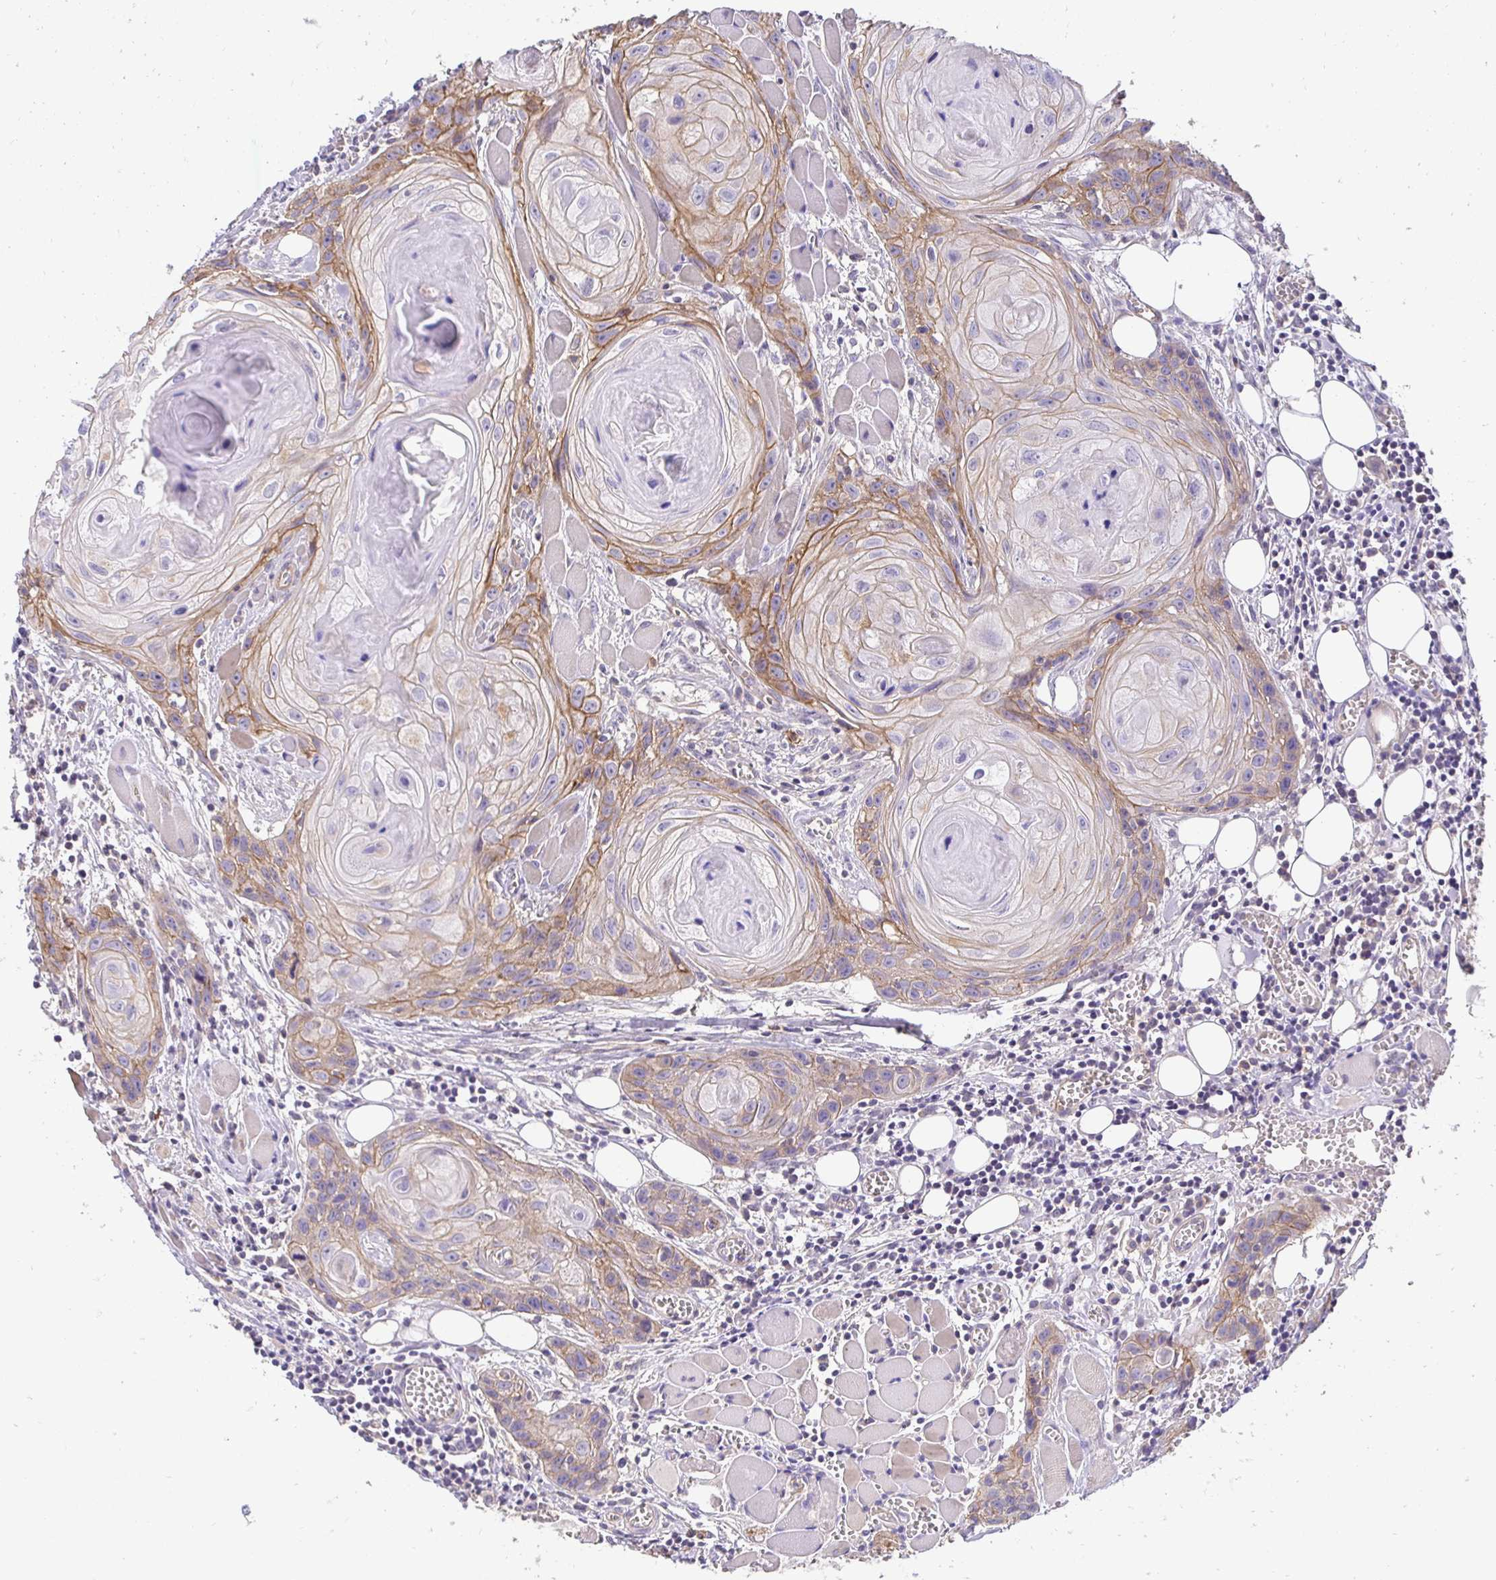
{"staining": {"intensity": "moderate", "quantity": "25%-75%", "location": "cytoplasmic/membranous"}, "tissue": "head and neck cancer", "cell_type": "Tumor cells", "image_type": "cancer", "snomed": [{"axis": "morphology", "description": "Squamous cell carcinoma, NOS"}, {"axis": "topography", "description": "Oral tissue"}, {"axis": "topography", "description": "Head-Neck"}], "caption": "Tumor cells show medium levels of moderate cytoplasmic/membranous staining in about 25%-75% of cells in head and neck squamous cell carcinoma.", "gene": "SLC9A1", "patient": {"sex": "male", "age": 58}}